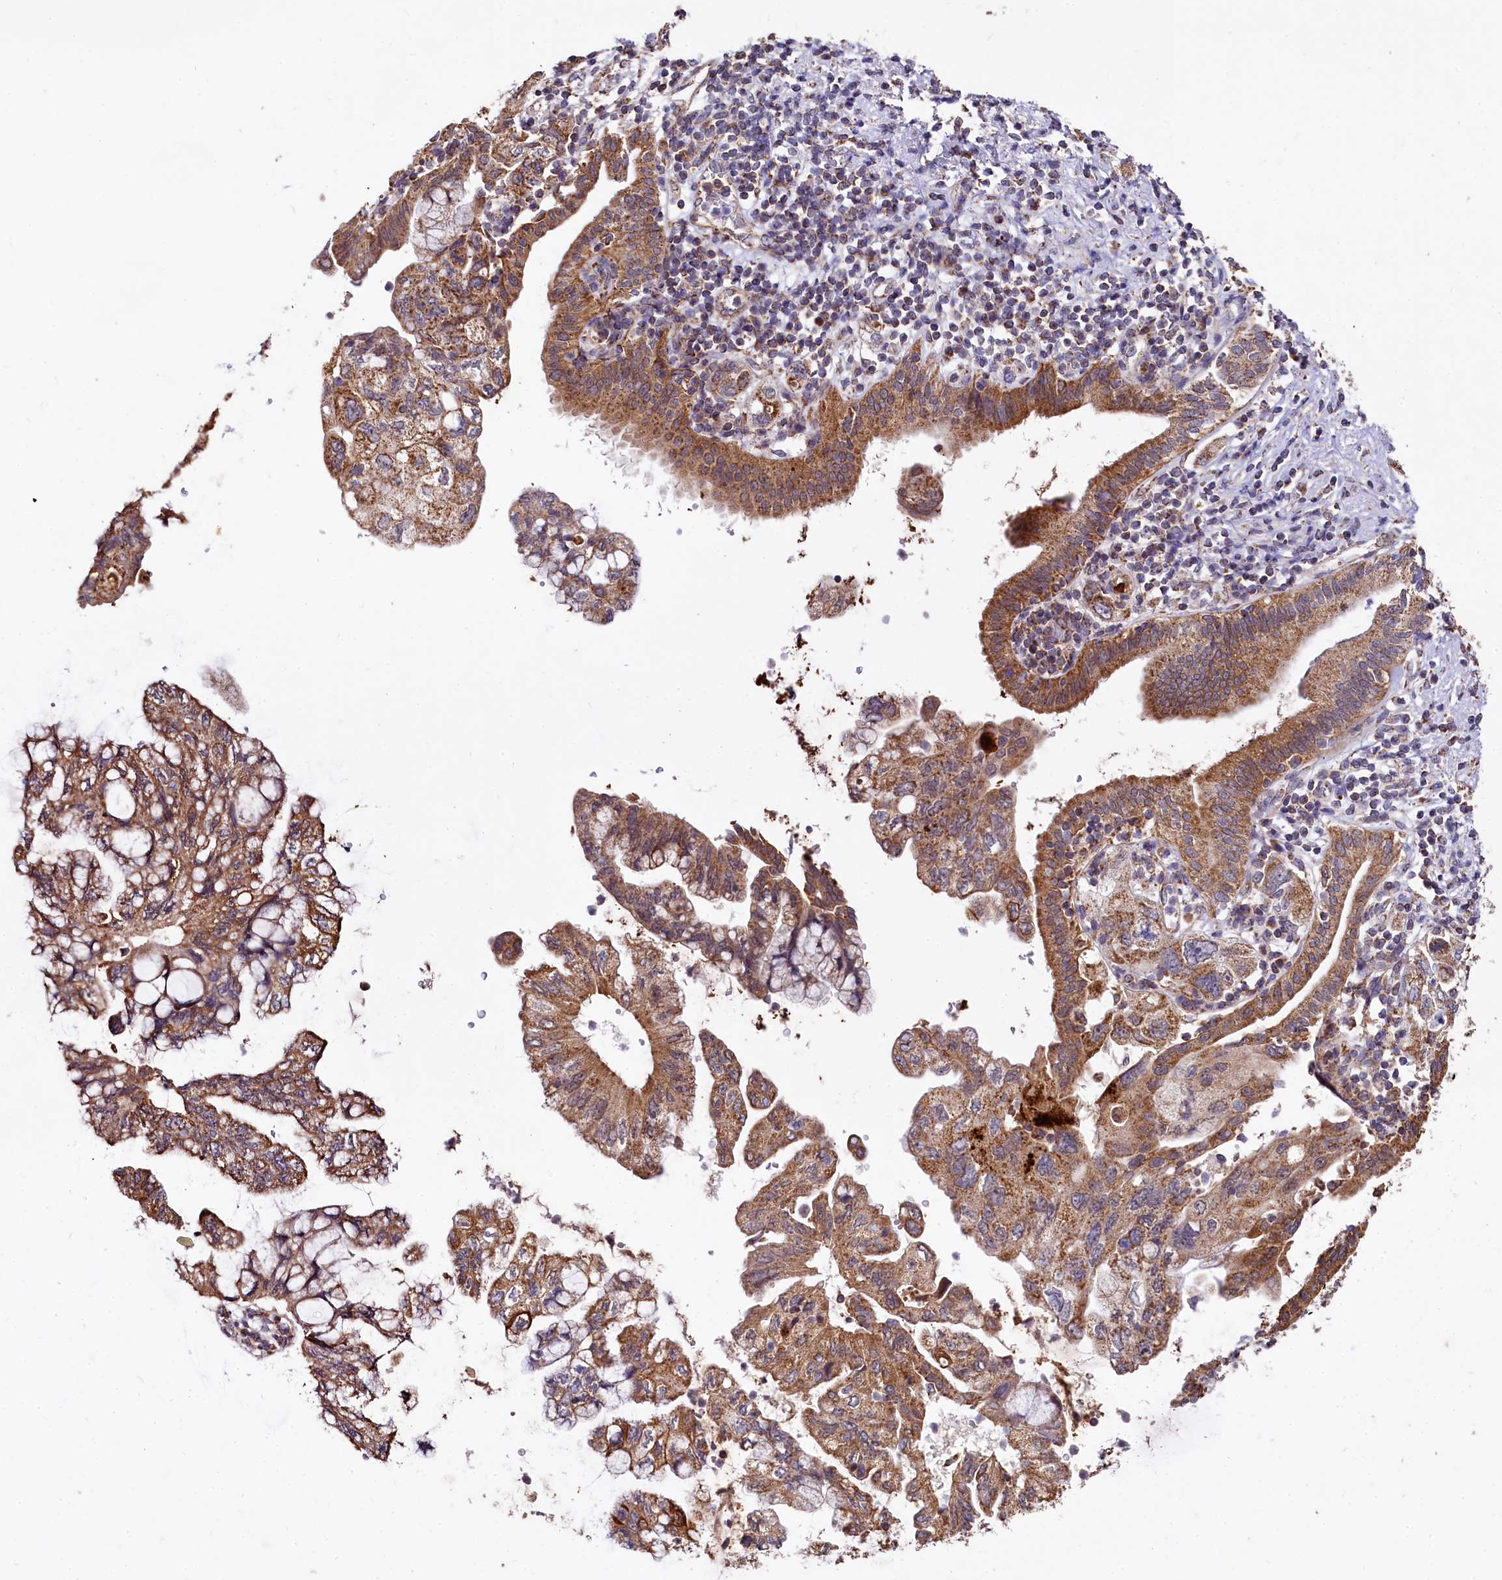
{"staining": {"intensity": "moderate", "quantity": ">75%", "location": "cytoplasmic/membranous"}, "tissue": "pancreatic cancer", "cell_type": "Tumor cells", "image_type": "cancer", "snomed": [{"axis": "morphology", "description": "Adenocarcinoma, NOS"}, {"axis": "topography", "description": "Pancreas"}], "caption": "This histopathology image displays pancreatic cancer (adenocarcinoma) stained with immunohistochemistry (IHC) to label a protein in brown. The cytoplasmic/membranous of tumor cells show moderate positivity for the protein. Nuclei are counter-stained blue.", "gene": "SPRYD3", "patient": {"sex": "female", "age": 73}}